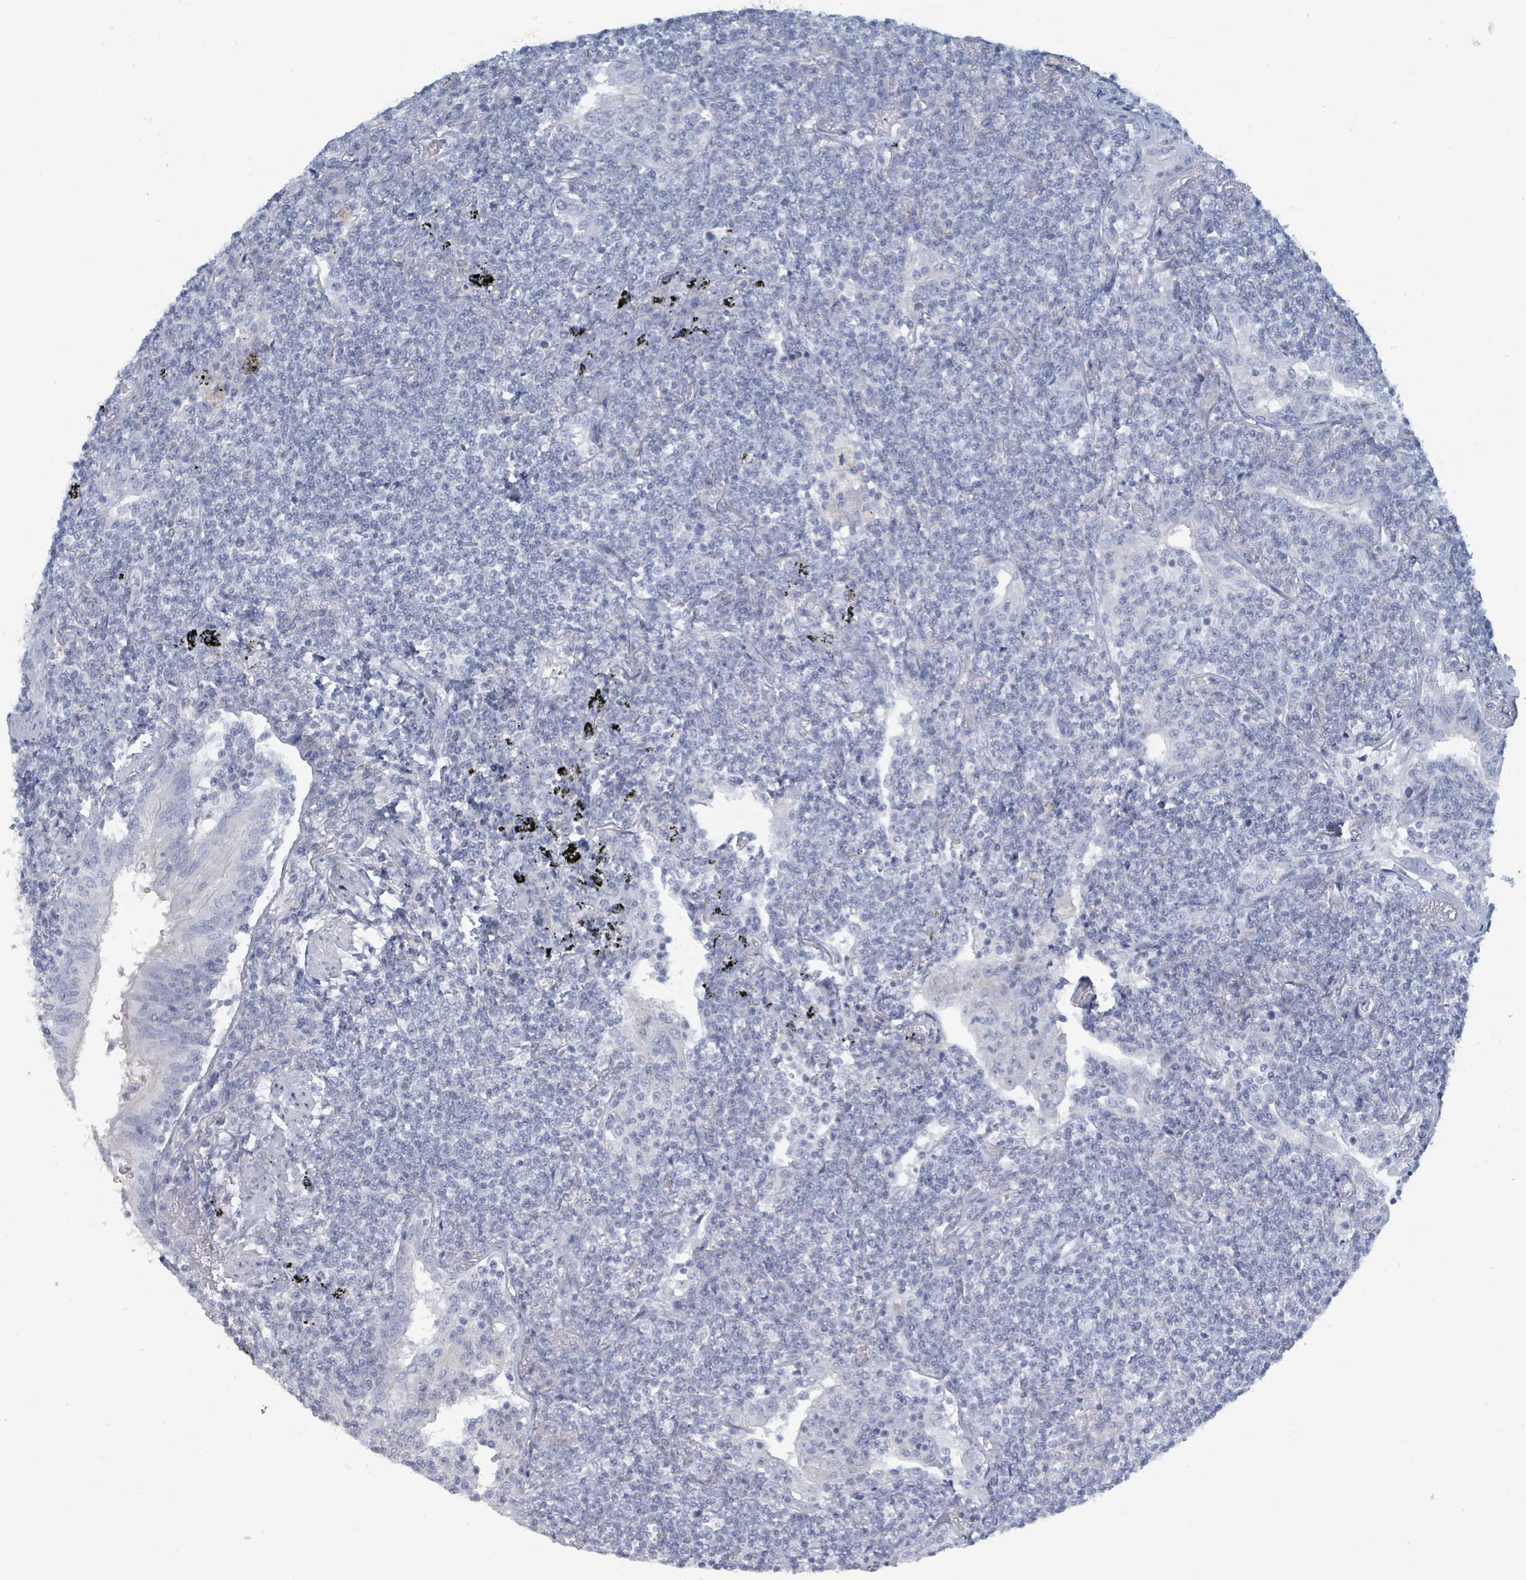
{"staining": {"intensity": "negative", "quantity": "none", "location": "none"}, "tissue": "lymphoma", "cell_type": "Tumor cells", "image_type": "cancer", "snomed": [{"axis": "morphology", "description": "Malignant lymphoma, non-Hodgkin's type, Low grade"}, {"axis": "topography", "description": "Lung"}], "caption": "Histopathology image shows no protein staining in tumor cells of low-grade malignant lymphoma, non-Hodgkin's type tissue.", "gene": "HEATR5A", "patient": {"sex": "female", "age": 71}}